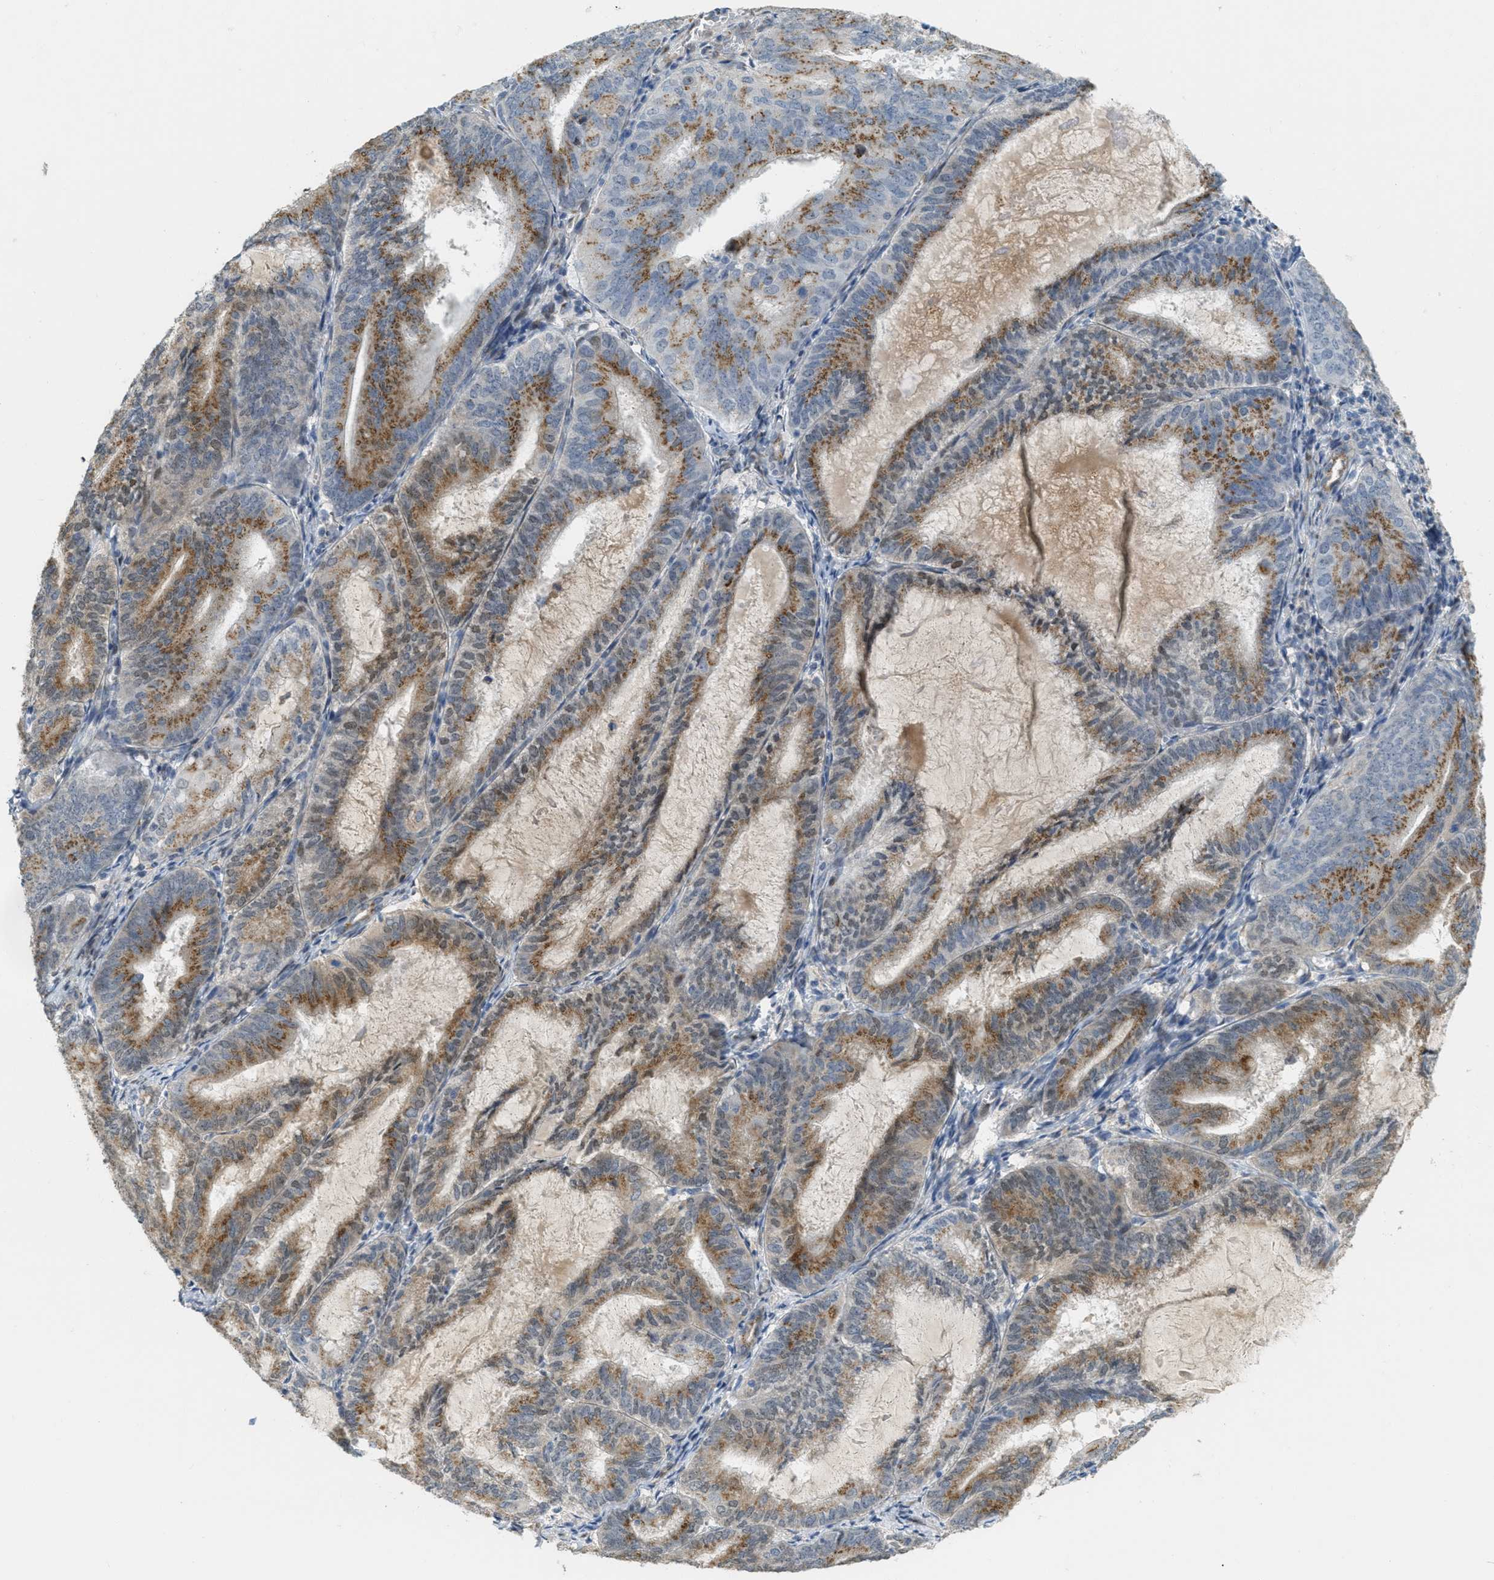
{"staining": {"intensity": "moderate", "quantity": ">75%", "location": "cytoplasmic/membranous"}, "tissue": "endometrial cancer", "cell_type": "Tumor cells", "image_type": "cancer", "snomed": [{"axis": "morphology", "description": "Adenocarcinoma, NOS"}, {"axis": "topography", "description": "Endometrium"}], "caption": "There is medium levels of moderate cytoplasmic/membranous staining in tumor cells of endometrial cancer, as demonstrated by immunohistochemical staining (brown color).", "gene": "ZFPL1", "patient": {"sex": "female", "age": 81}}